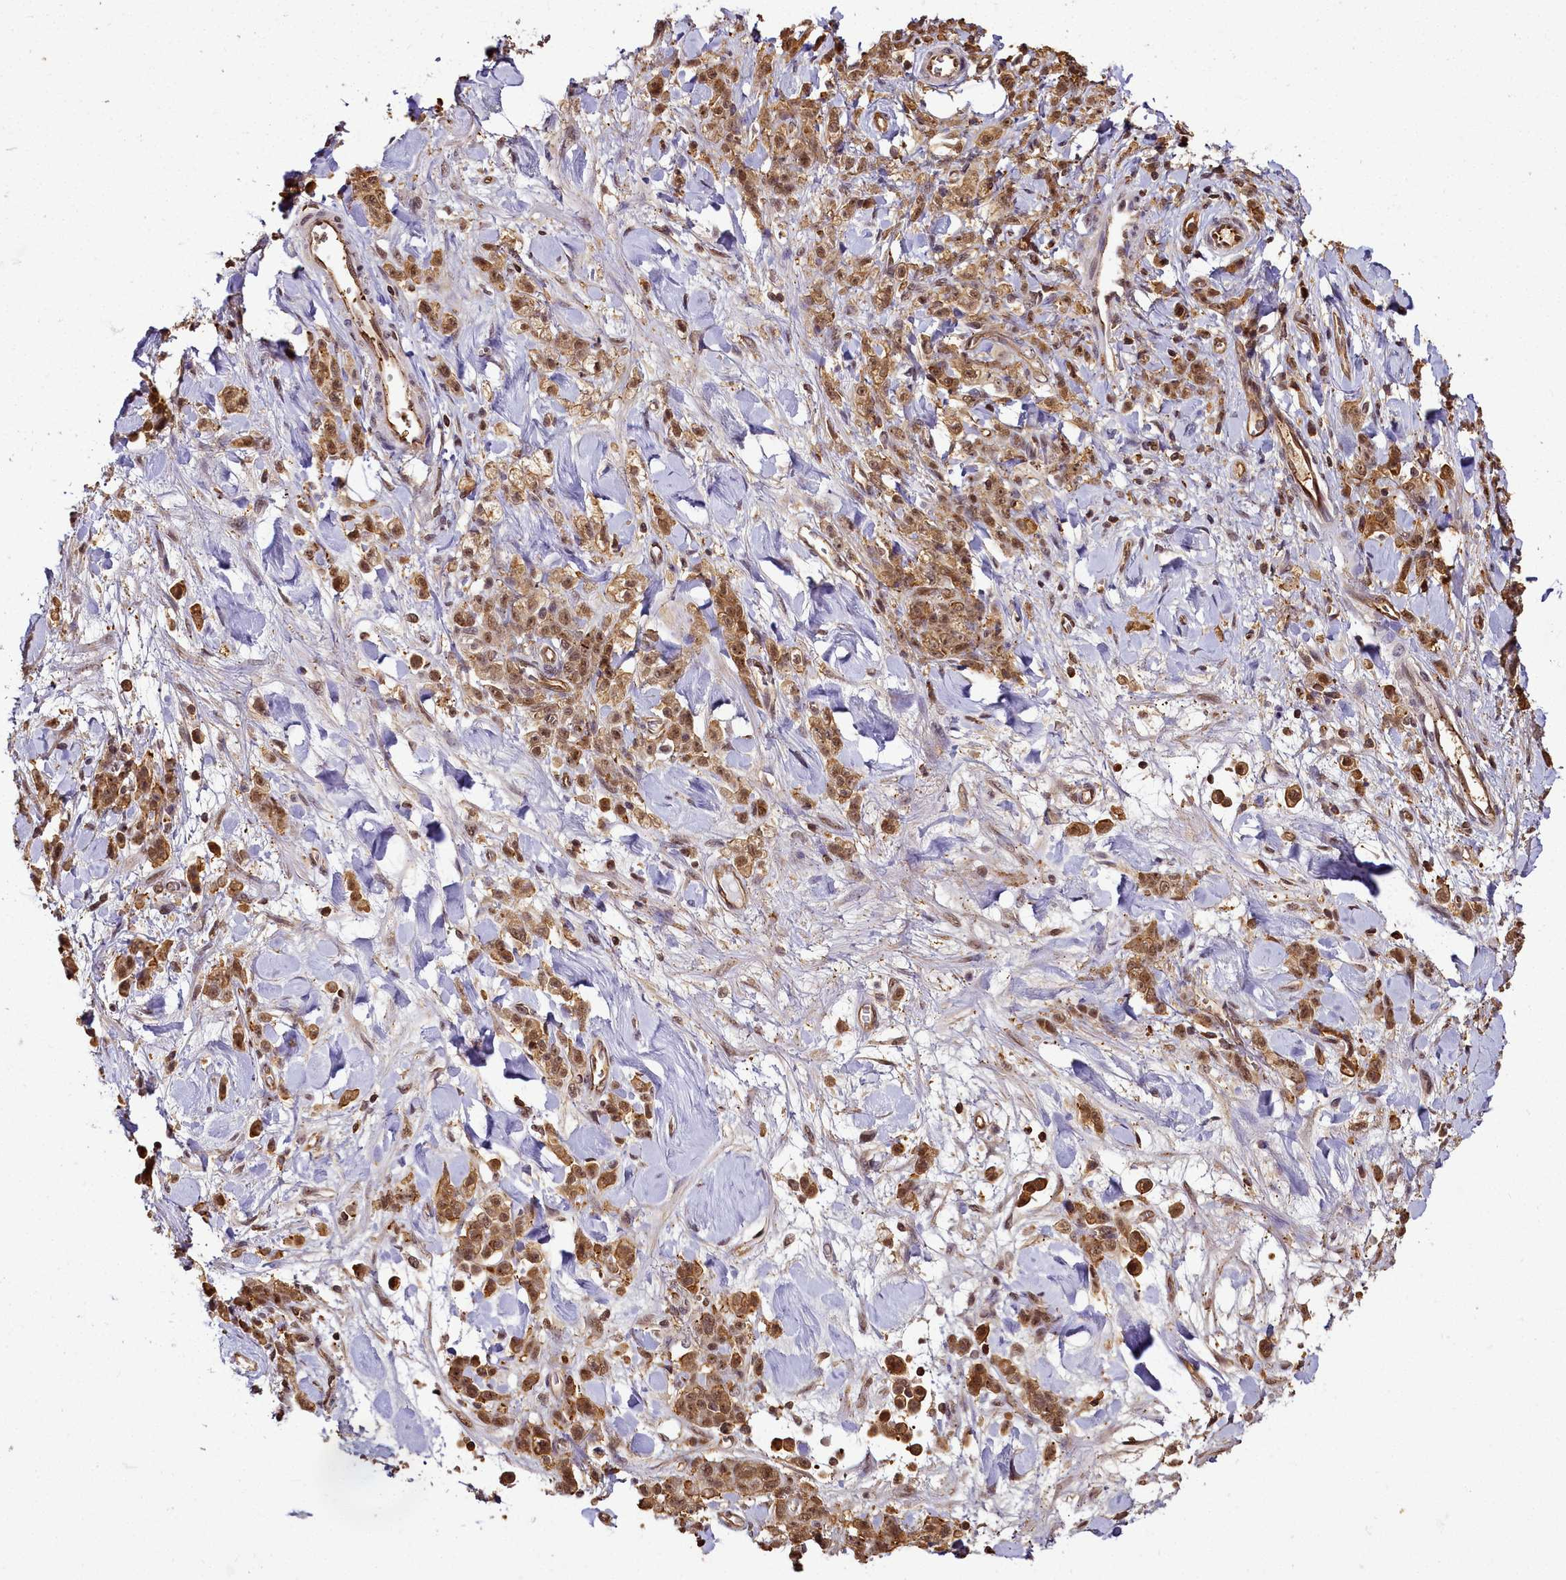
{"staining": {"intensity": "moderate", "quantity": ">75%", "location": "cytoplasmic/membranous,nuclear"}, "tissue": "stomach cancer", "cell_type": "Tumor cells", "image_type": "cancer", "snomed": [{"axis": "morphology", "description": "Normal tissue, NOS"}, {"axis": "morphology", "description": "Adenocarcinoma, NOS"}, {"axis": "topography", "description": "Stomach"}], "caption": "High-power microscopy captured an IHC histopathology image of stomach adenocarcinoma, revealing moderate cytoplasmic/membranous and nuclear positivity in approximately >75% of tumor cells.", "gene": "PPP4C", "patient": {"sex": "male", "age": 82}}